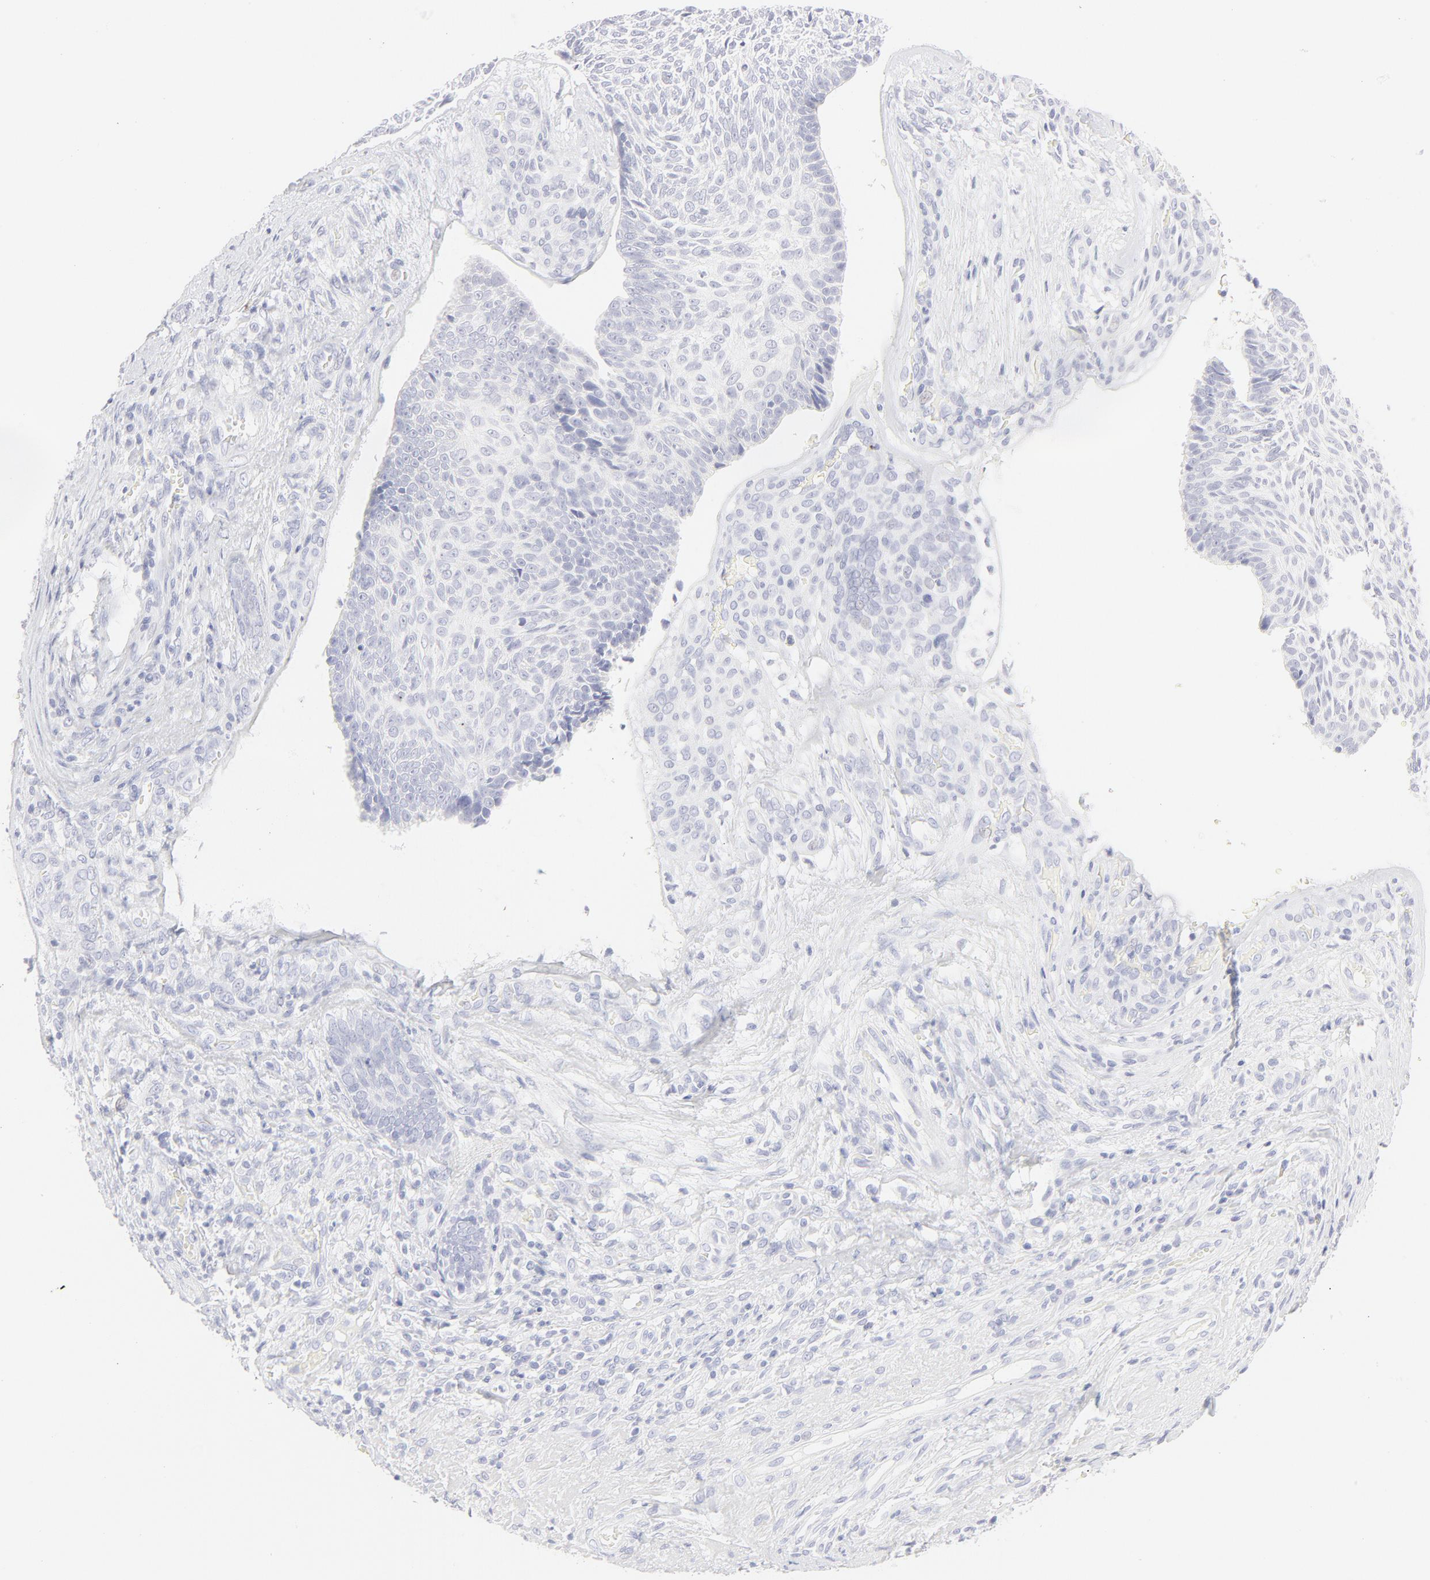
{"staining": {"intensity": "moderate", "quantity": "<25%", "location": "nuclear"}, "tissue": "skin cancer", "cell_type": "Tumor cells", "image_type": "cancer", "snomed": [{"axis": "morphology", "description": "Basal cell carcinoma"}, {"axis": "topography", "description": "Skin"}], "caption": "Basal cell carcinoma (skin) tissue demonstrates moderate nuclear expression in about <25% of tumor cells", "gene": "ELF3", "patient": {"sex": "male", "age": 72}}